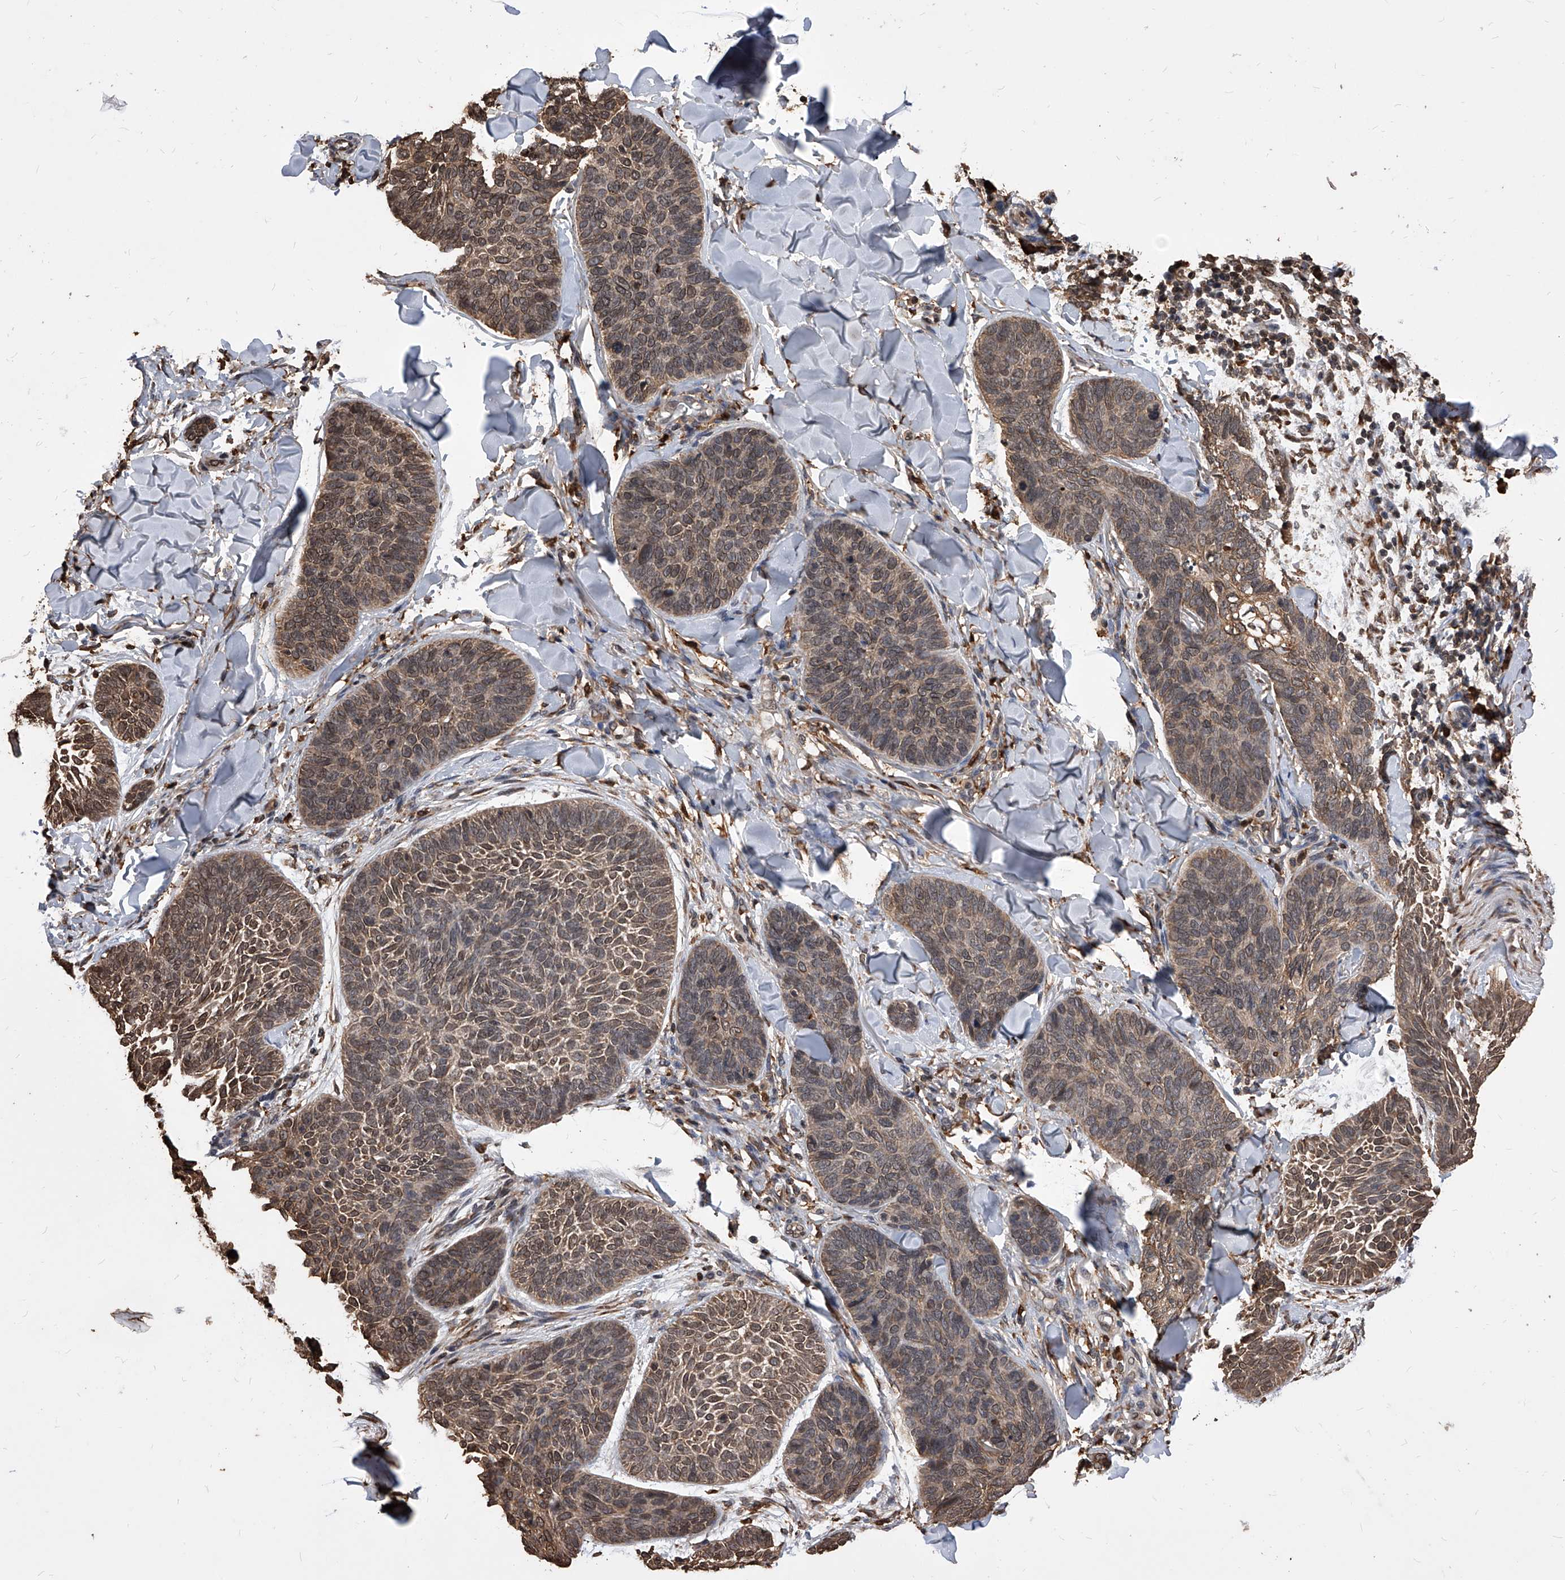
{"staining": {"intensity": "moderate", "quantity": ">75%", "location": "cytoplasmic/membranous,nuclear"}, "tissue": "skin cancer", "cell_type": "Tumor cells", "image_type": "cancer", "snomed": [{"axis": "morphology", "description": "Basal cell carcinoma"}, {"axis": "topography", "description": "Skin"}], "caption": "Protein expression analysis of human skin basal cell carcinoma reveals moderate cytoplasmic/membranous and nuclear positivity in about >75% of tumor cells.", "gene": "ID1", "patient": {"sex": "male", "age": 85}}